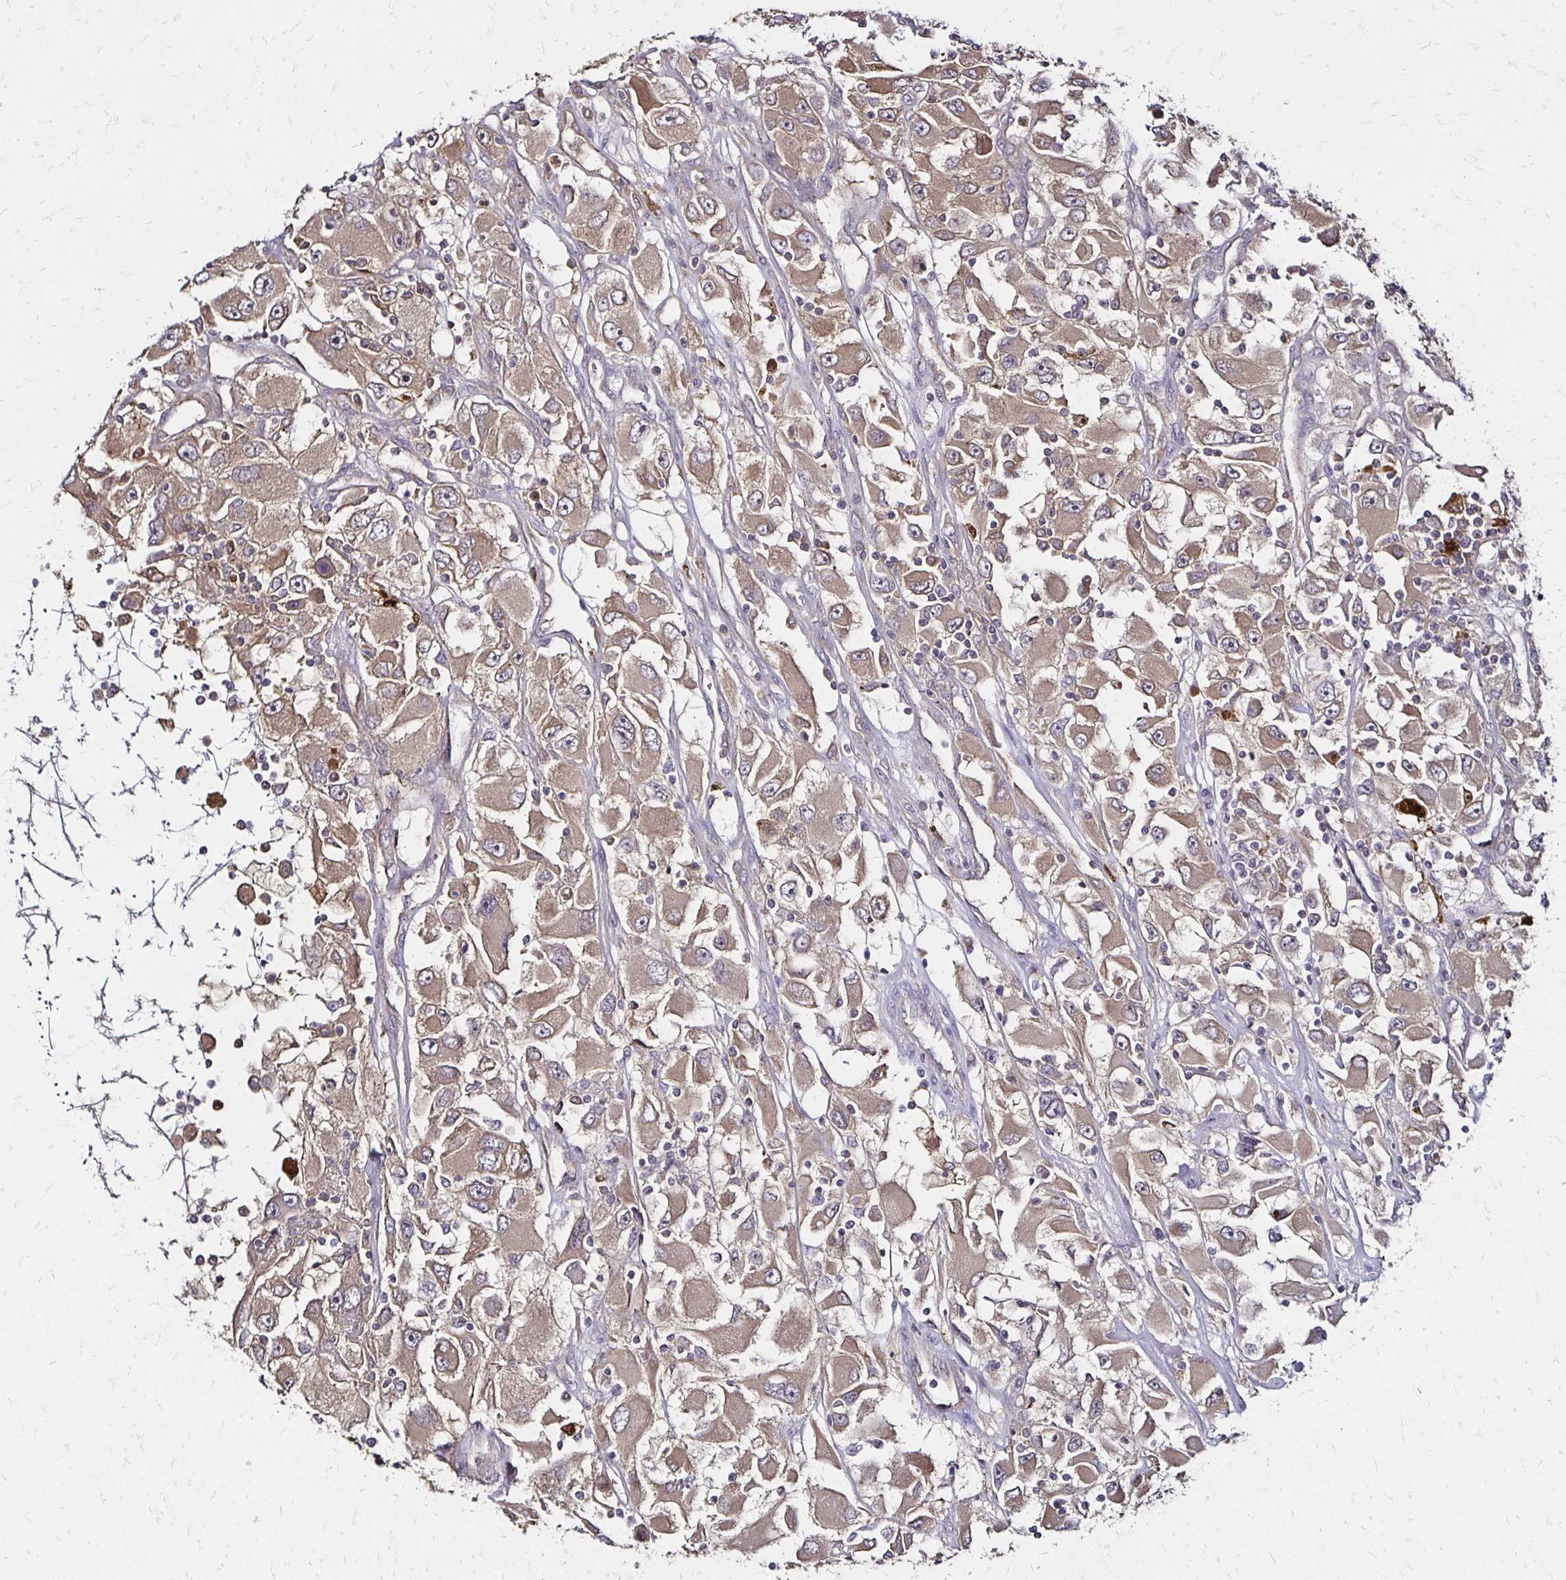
{"staining": {"intensity": "weak", "quantity": ">75%", "location": "cytoplasmic/membranous"}, "tissue": "renal cancer", "cell_type": "Tumor cells", "image_type": "cancer", "snomed": [{"axis": "morphology", "description": "Adenocarcinoma, NOS"}, {"axis": "topography", "description": "Kidney"}], "caption": "The immunohistochemical stain labels weak cytoplasmic/membranous staining in tumor cells of adenocarcinoma (renal) tissue.", "gene": "TXN", "patient": {"sex": "female", "age": 52}}